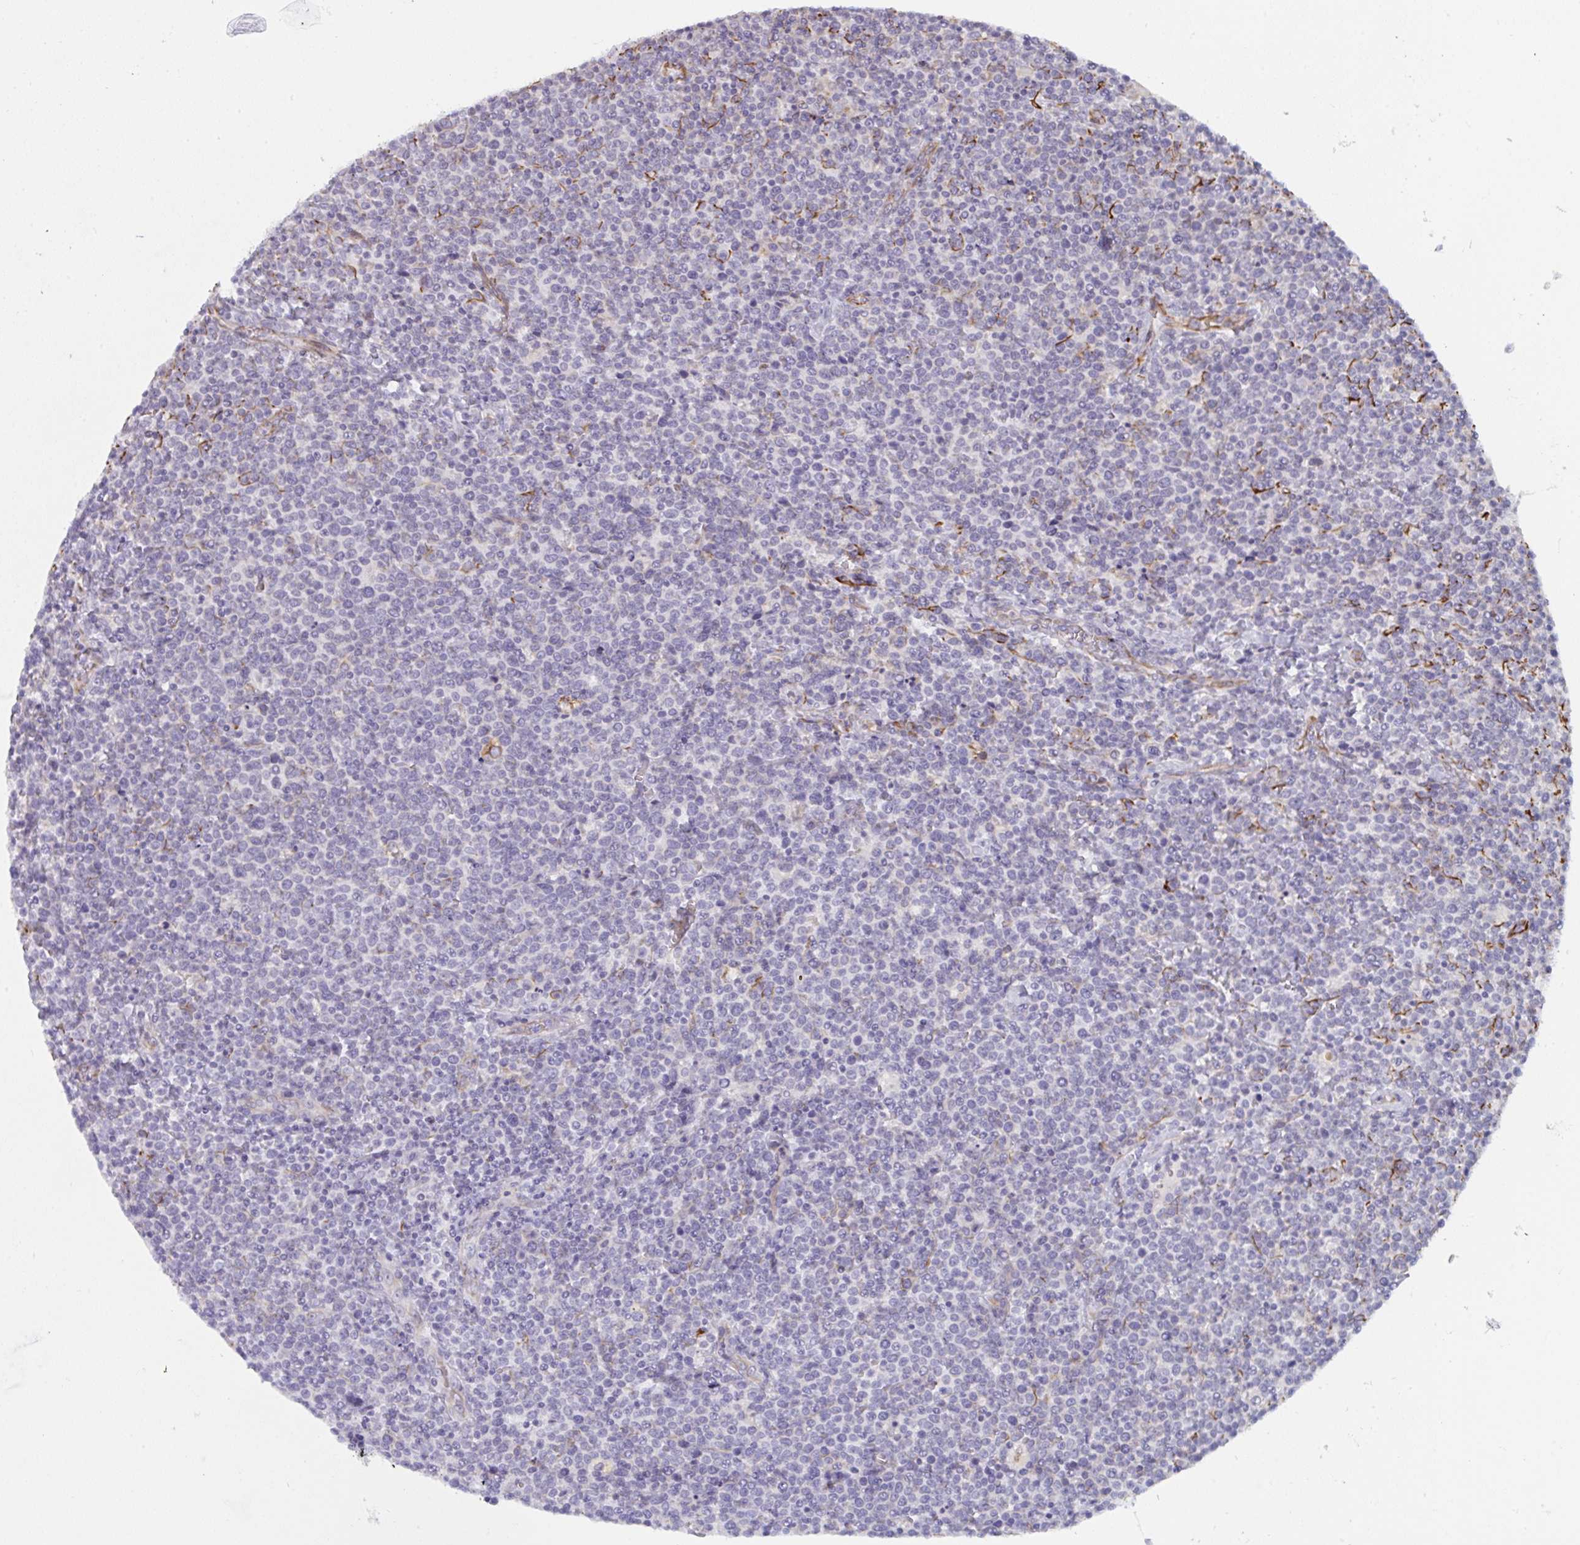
{"staining": {"intensity": "negative", "quantity": "none", "location": "none"}, "tissue": "lymphoma", "cell_type": "Tumor cells", "image_type": "cancer", "snomed": [{"axis": "morphology", "description": "Malignant lymphoma, non-Hodgkin's type, High grade"}, {"axis": "topography", "description": "Lymph node"}], "caption": "Tumor cells show no significant expression in malignant lymphoma, non-Hodgkin's type (high-grade). (Stains: DAB immunohistochemistry (IHC) with hematoxylin counter stain, Microscopy: brightfield microscopy at high magnification).", "gene": "DCBLD1", "patient": {"sex": "male", "age": 61}}